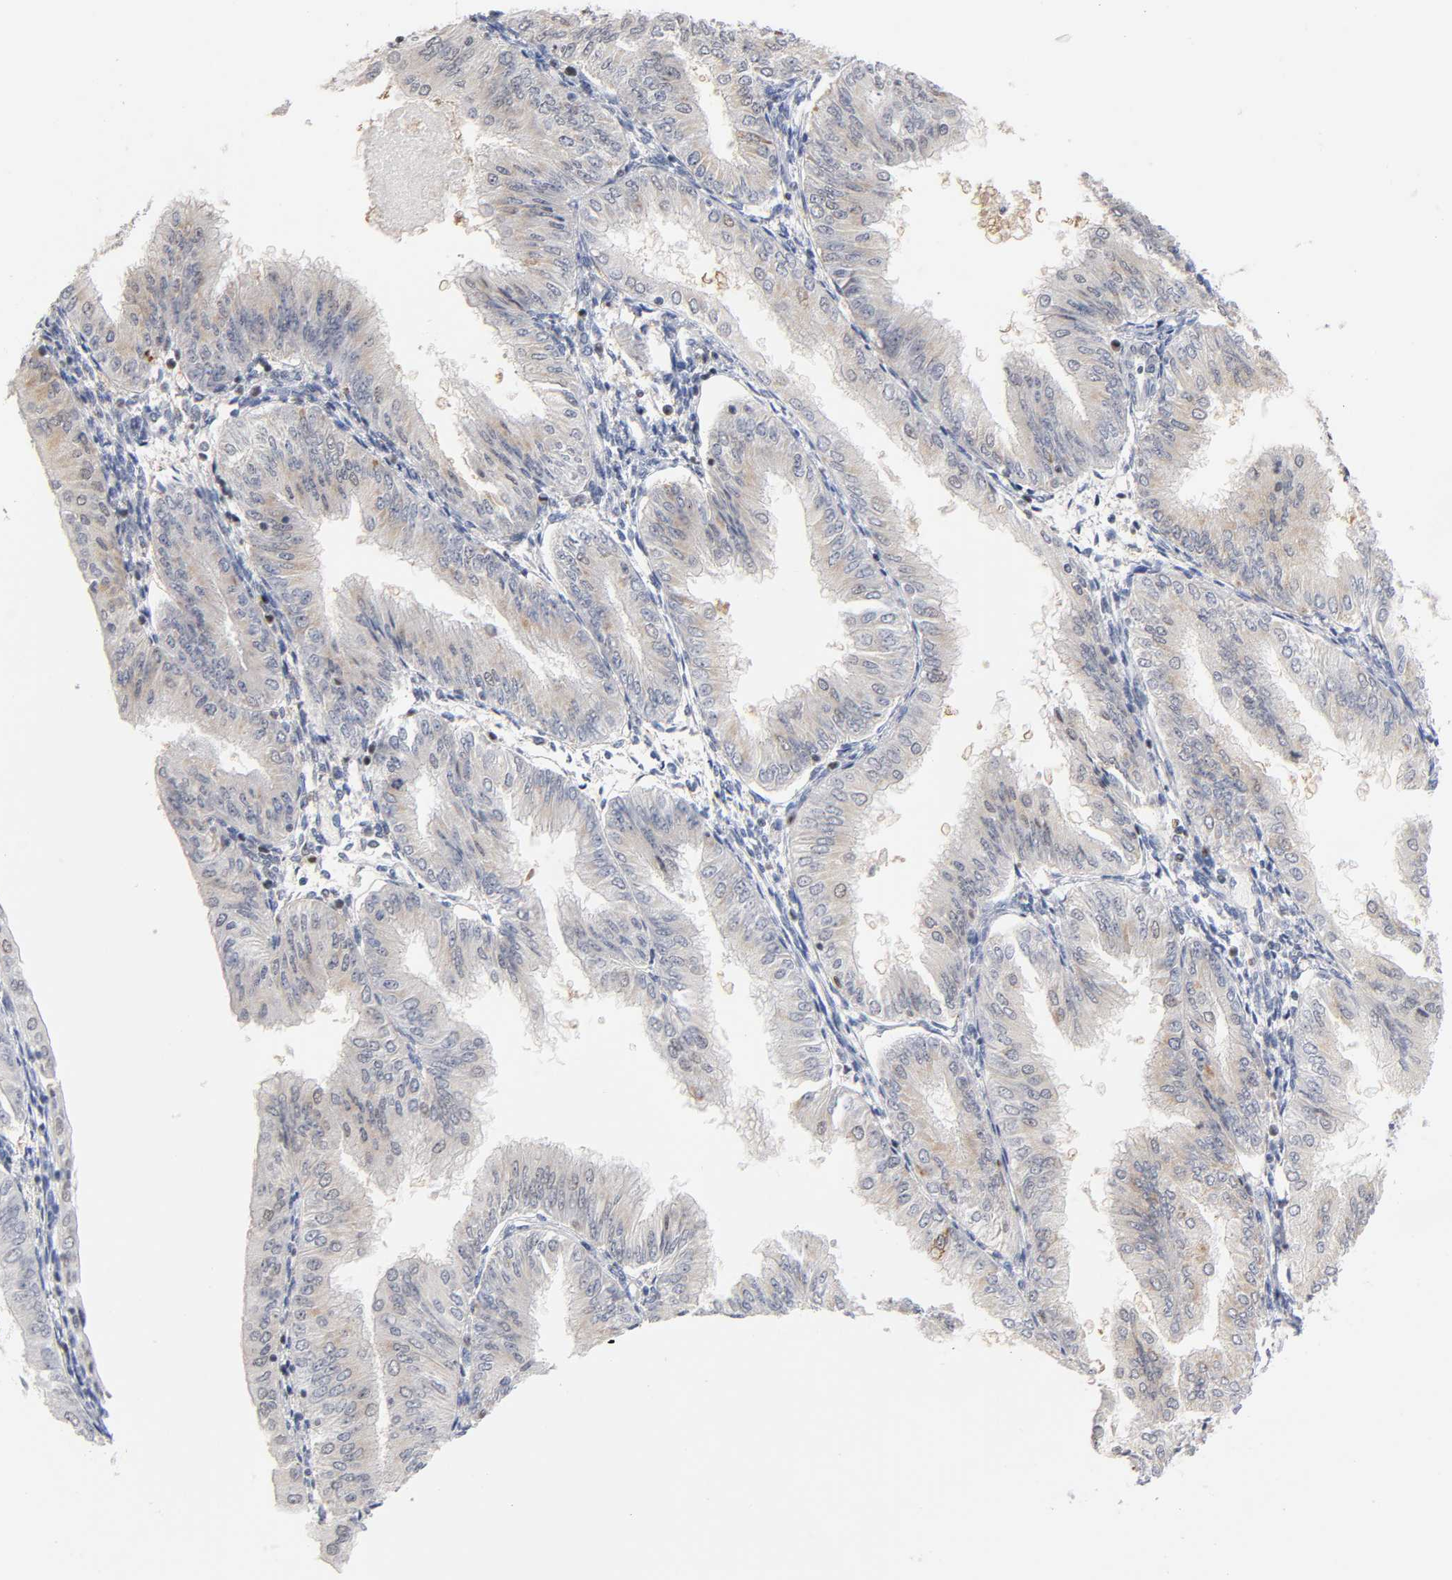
{"staining": {"intensity": "weak", "quantity": ">75%", "location": "cytoplasmic/membranous"}, "tissue": "endometrial cancer", "cell_type": "Tumor cells", "image_type": "cancer", "snomed": [{"axis": "morphology", "description": "Adenocarcinoma, NOS"}, {"axis": "topography", "description": "Endometrium"}], "caption": "Protein expression analysis of human adenocarcinoma (endometrial) reveals weak cytoplasmic/membranous staining in approximately >75% of tumor cells.", "gene": "RUNX1", "patient": {"sex": "female", "age": 53}}